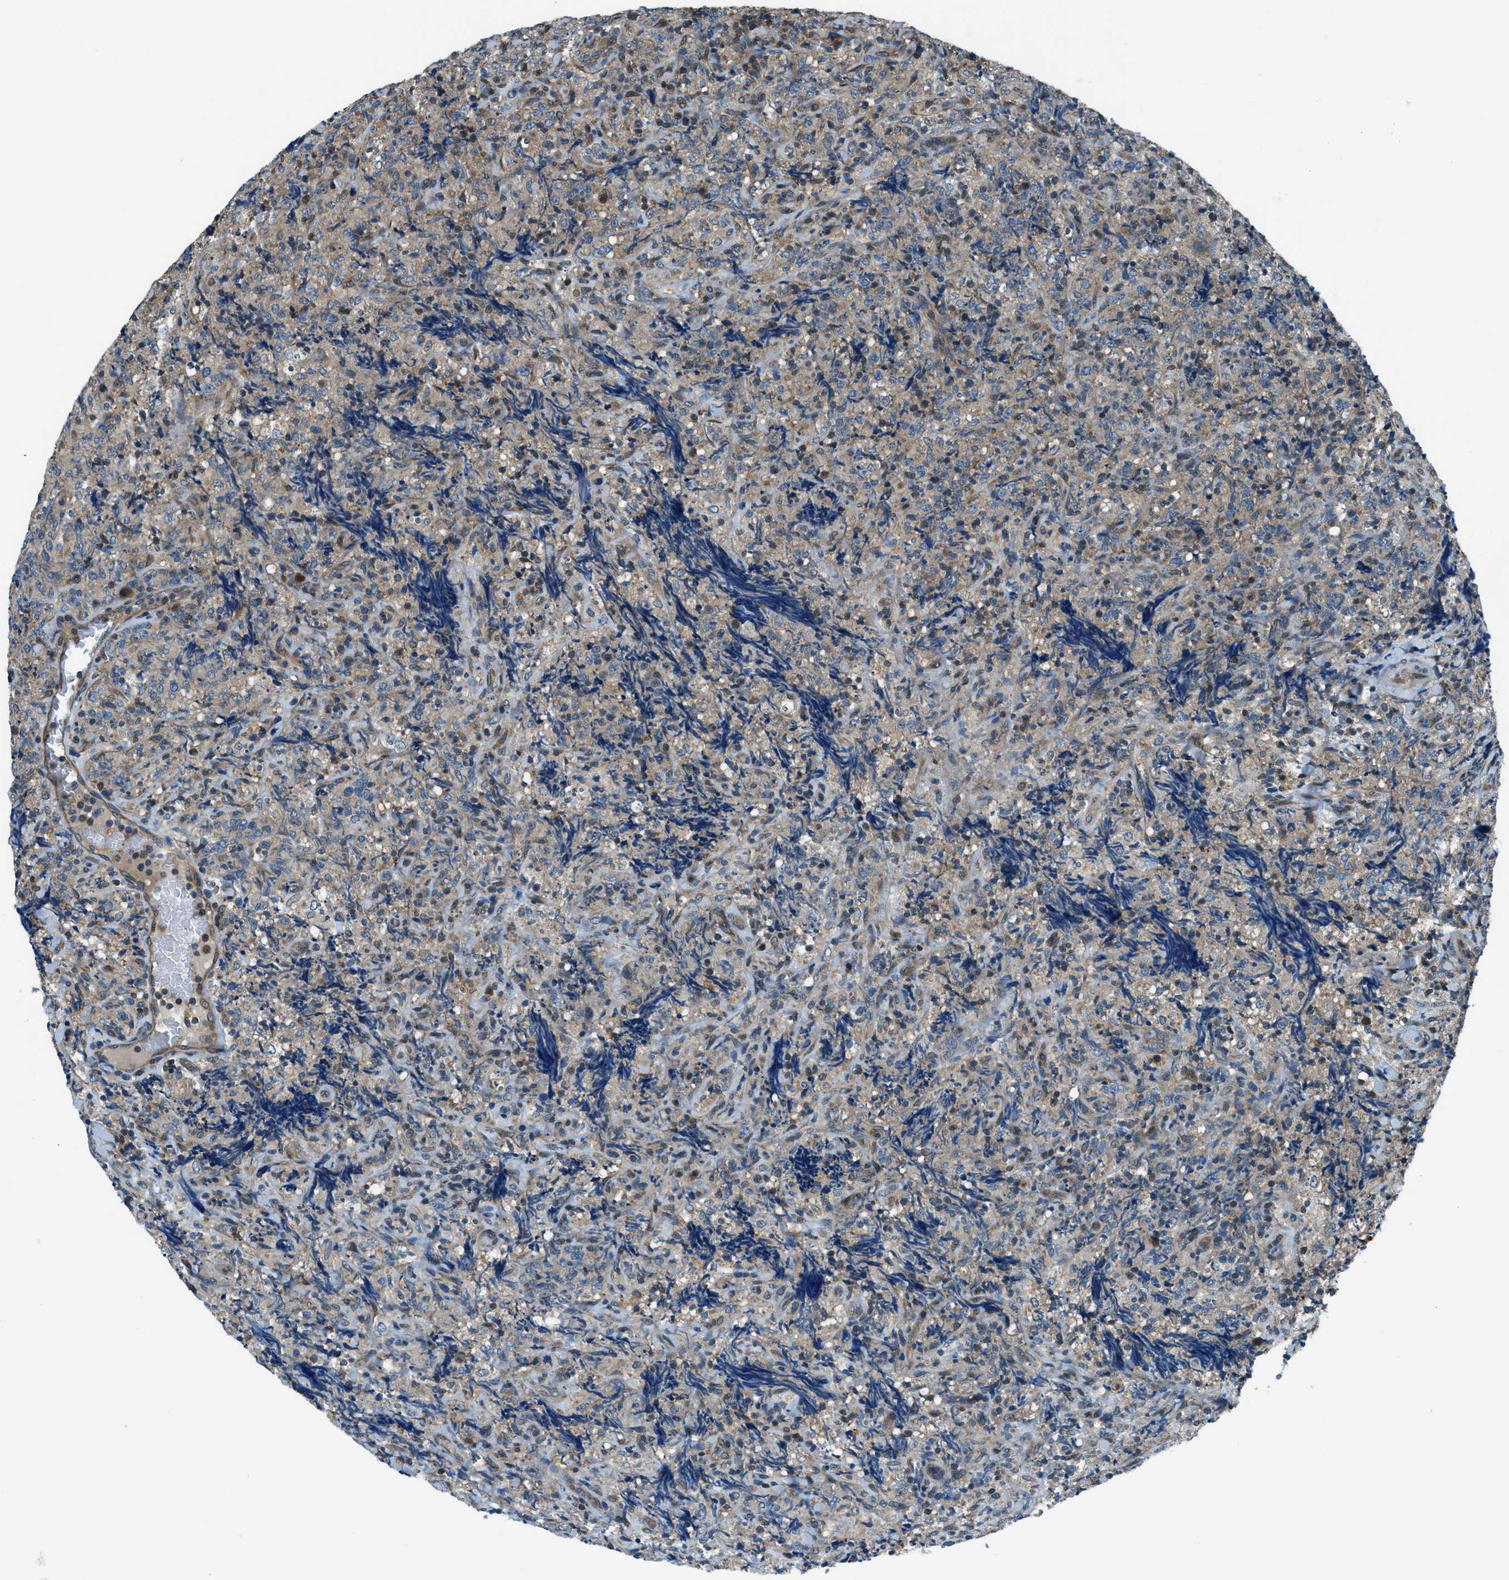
{"staining": {"intensity": "weak", "quantity": ">75%", "location": "cytoplasmic/membranous"}, "tissue": "lymphoma", "cell_type": "Tumor cells", "image_type": "cancer", "snomed": [{"axis": "morphology", "description": "Malignant lymphoma, non-Hodgkin's type, High grade"}, {"axis": "topography", "description": "Tonsil"}], "caption": "Malignant lymphoma, non-Hodgkin's type (high-grade) was stained to show a protein in brown. There is low levels of weak cytoplasmic/membranous staining in approximately >75% of tumor cells.", "gene": "HEBP2", "patient": {"sex": "female", "age": 36}}